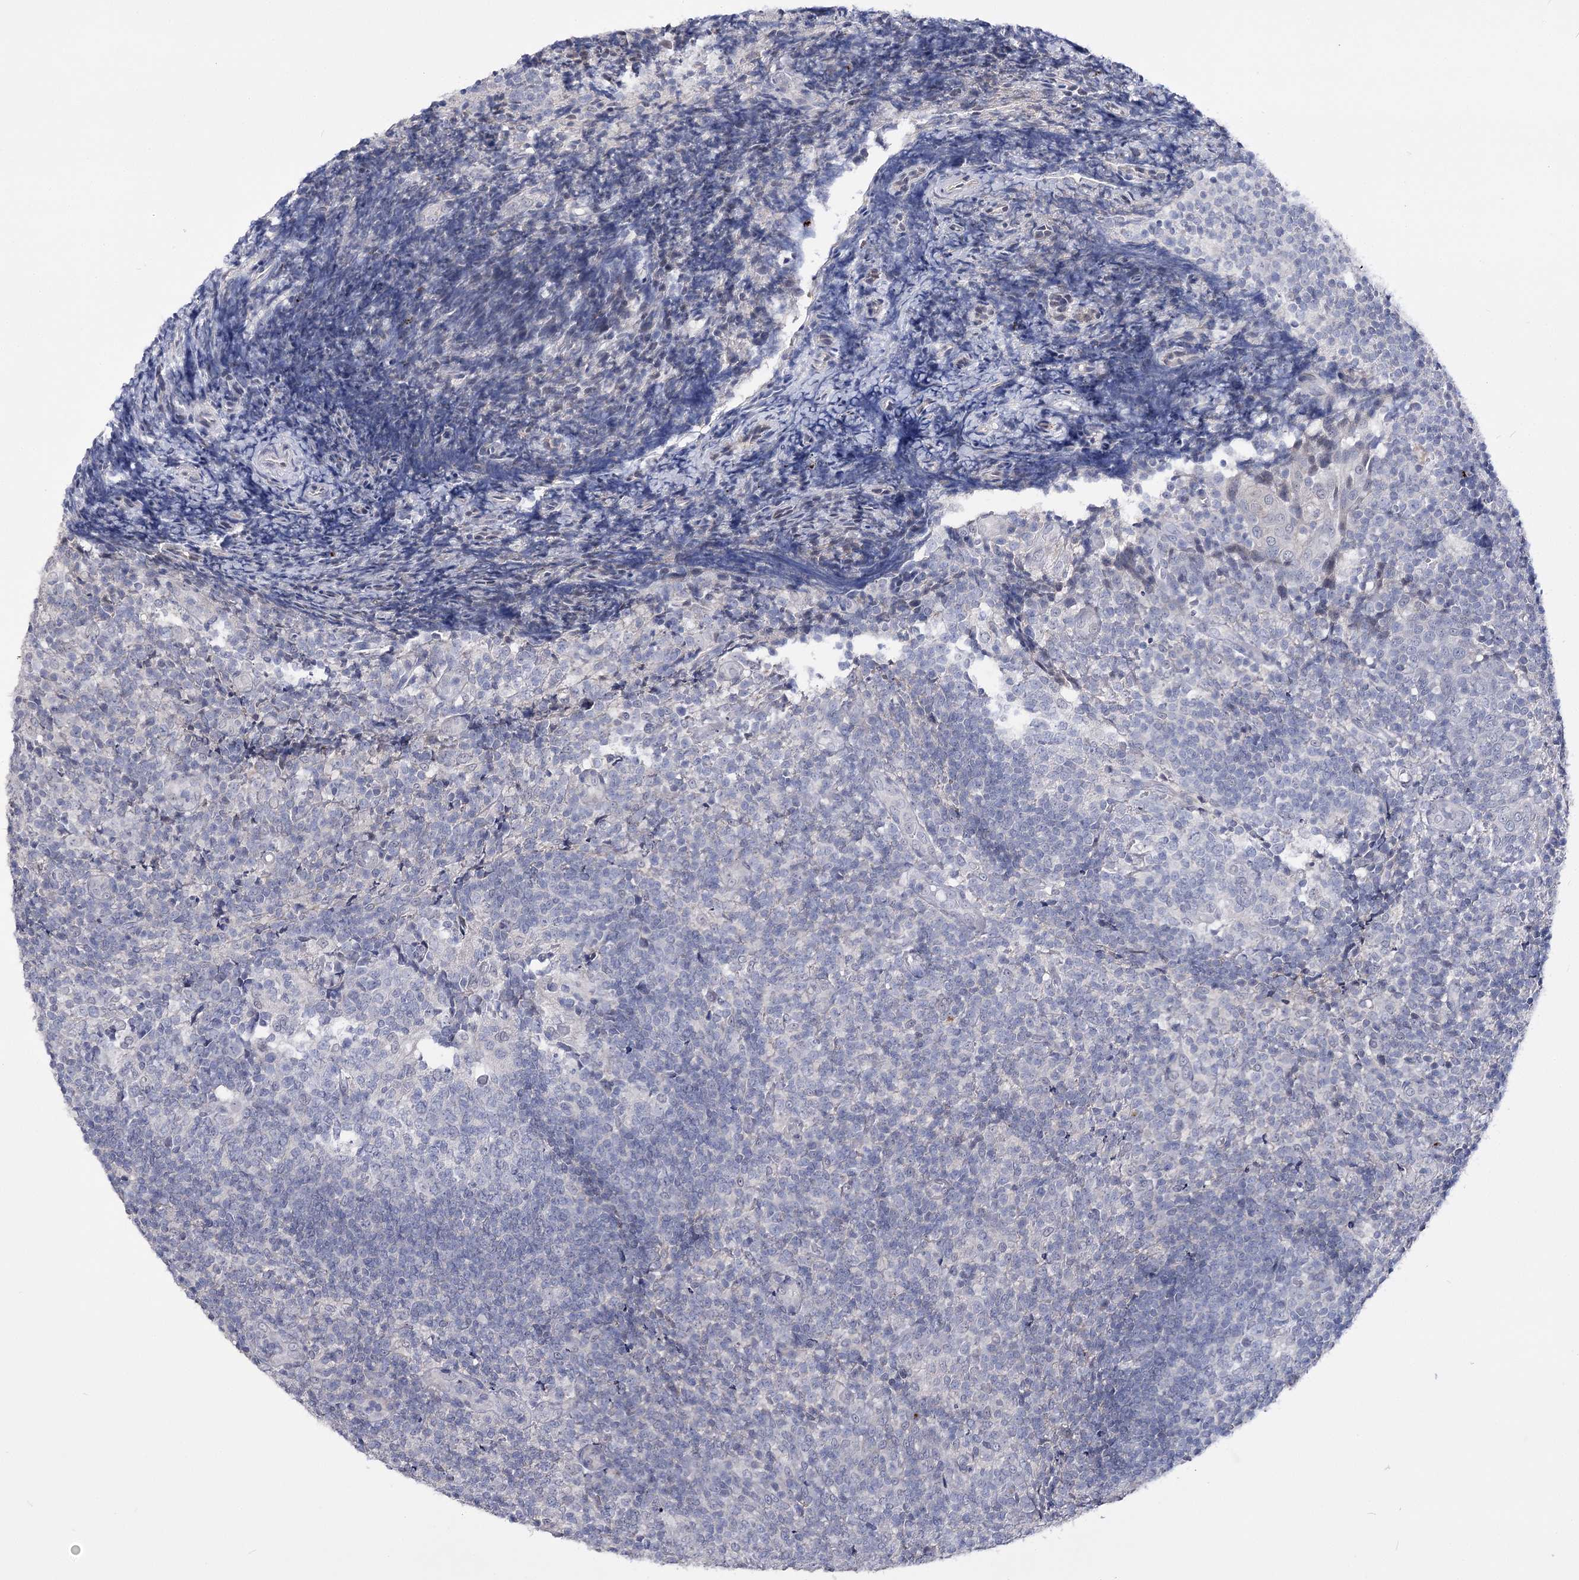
{"staining": {"intensity": "negative", "quantity": "none", "location": "none"}, "tissue": "tonsil", "cell_type": "Germinal center cells", "image_type": "normal", "snomed": [{"axis": "morphology", "description": "Normal tissue, NOS"}, {"axis": "topography", "description": "Tonsil"}], "caption": "Immunohistochemical staining of benign human tonsil reveals no significant expression in germinal center cells.", "gene": "ATP10B", "patient": {"sex": "female", "age": 19}}